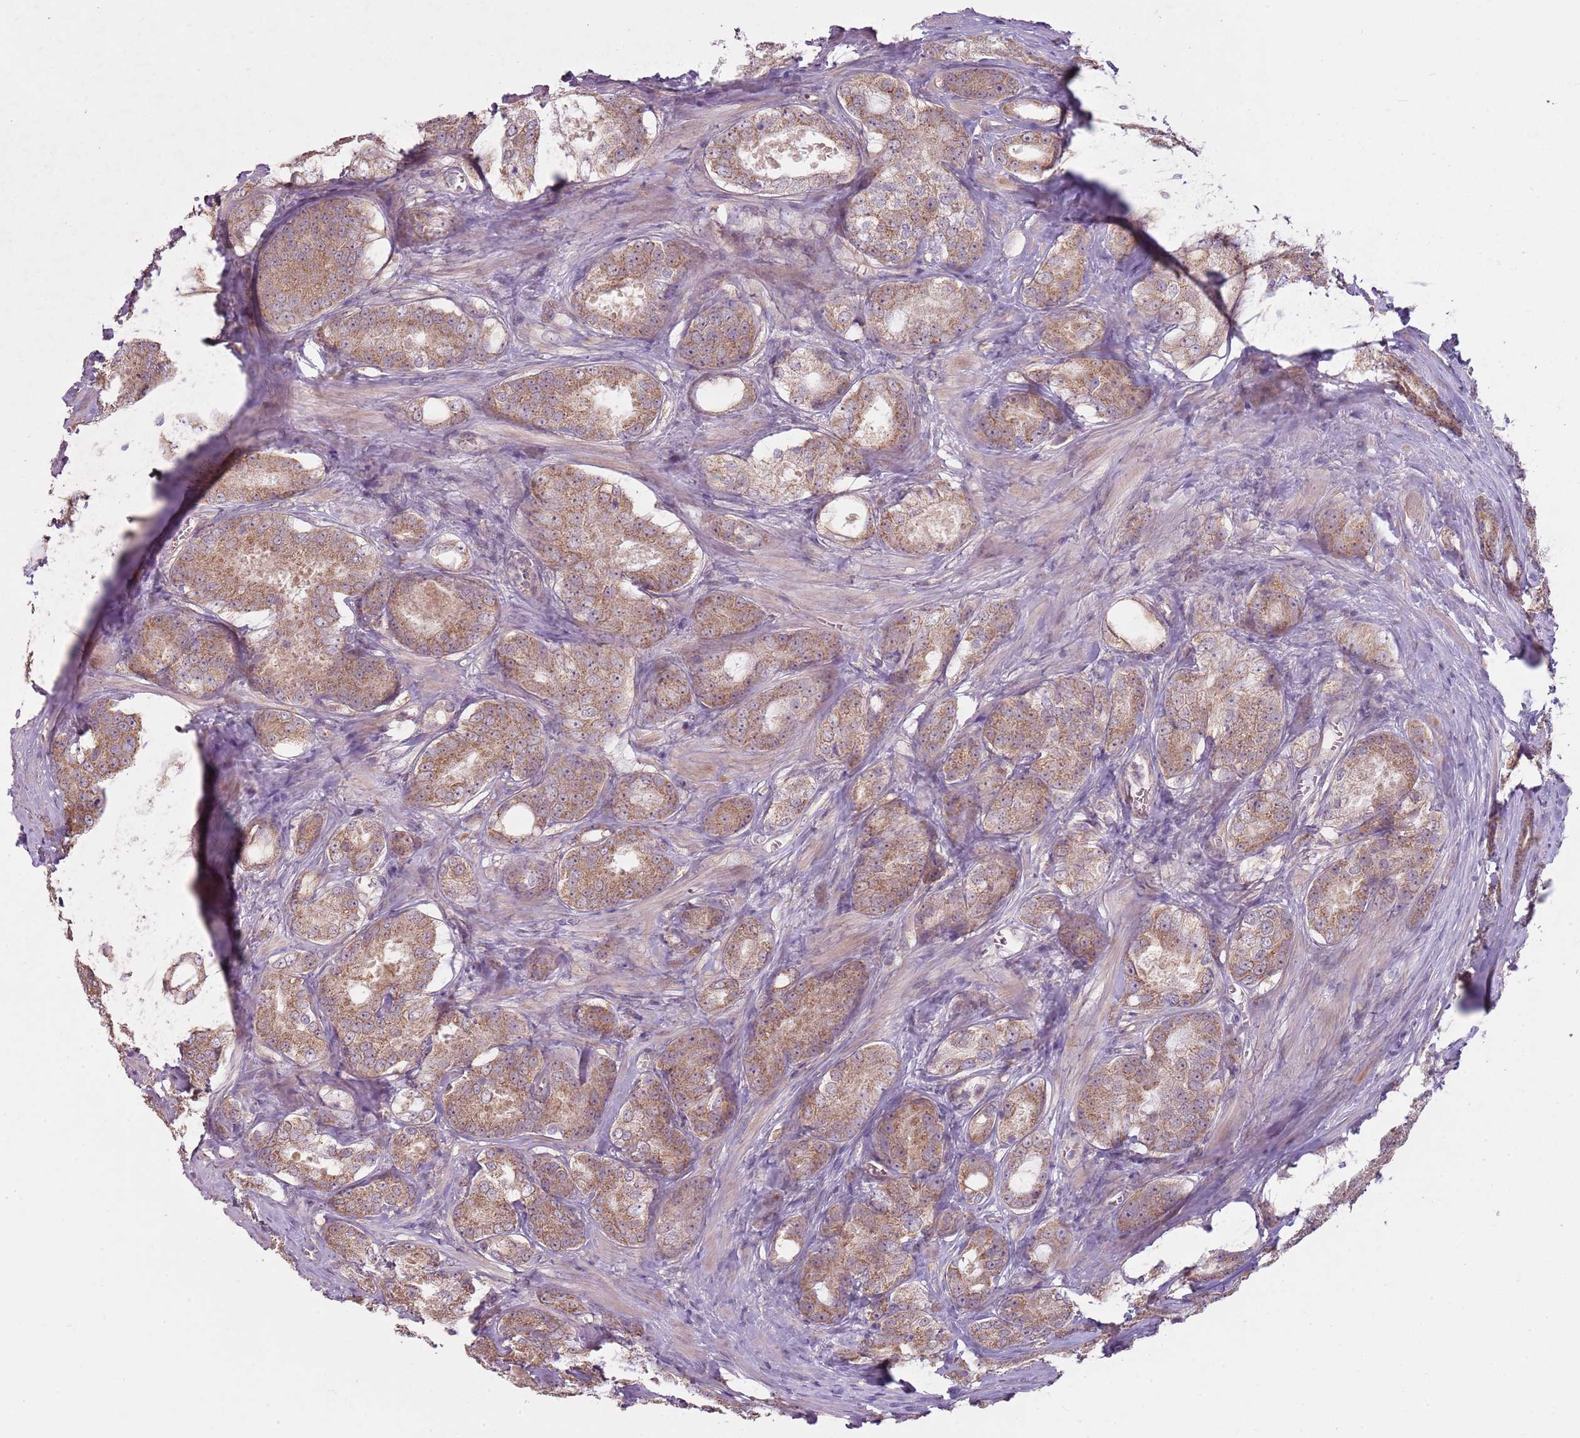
{"staining": {"intensity": "moderate", "quantity": ">75%", "location": "cytoplasmic/membranous"}, "tissue": "prostate cancer", "cell_type": "Tumor cells", "image_type": "cancer", "snomed": [{"axis": "morphology", "description": "Adenocarcinoma, Low grade"}, {"axis": "topography", "description": "Prostate"}], "caption": "Immunohistochemistry (IHC) photomicrograph of neoplastic tissue: prostate cancer (low-grade adenocarcinoma) stained using immunohistochemistry exhibits medium levels of moderate protein expression localized specifically in the cytoplasmic/membranous of tumor cells, appearing as a cytoplasmic/membranous brown color.", "gene": "TEKT4", "patient": {"sex": "male", "age": 68}}